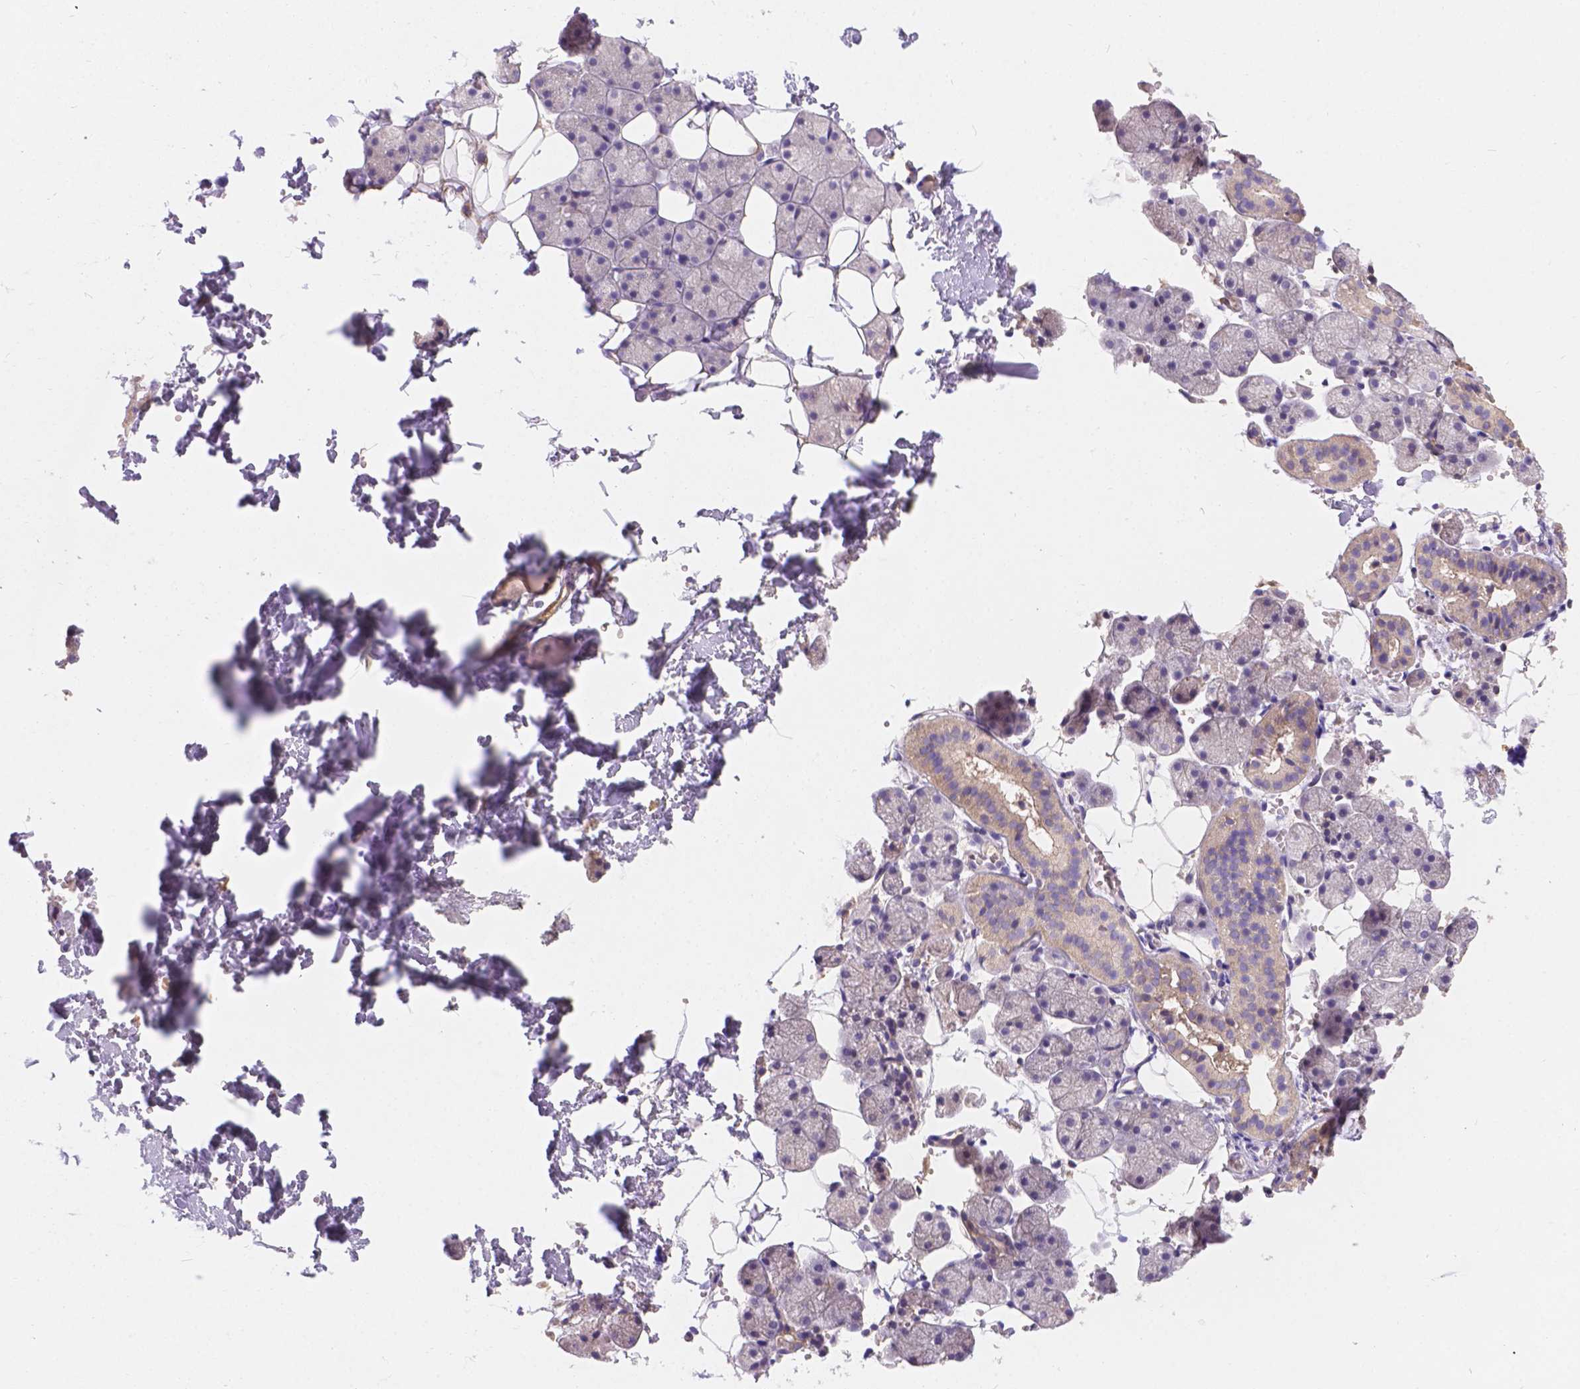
{"staining": {"intensity": "weak", "quantity": "25%-75%", "location": "cytoplasmic/membranous"}, "tissue": "salivary gland", "cell_type": "Glandular cells", "image_type": "normal", "snomed": [{"axis": "morphology", "description": "Normal tissue, NOS"}, {"axis": "topography", "description": "Salivary gland"}], "caption": "A brown stain labels weak cytoplasmic/membranous expression of a protein in glandular cells of normal salivary gland. The staining was performed using DAB to visualize the protein expression in brown, while the nuclei were stained in blue with hematoxylin (Magnification: 20x).", "gene": "CDK10", "patient": {"sex": "male", "age": 38}}